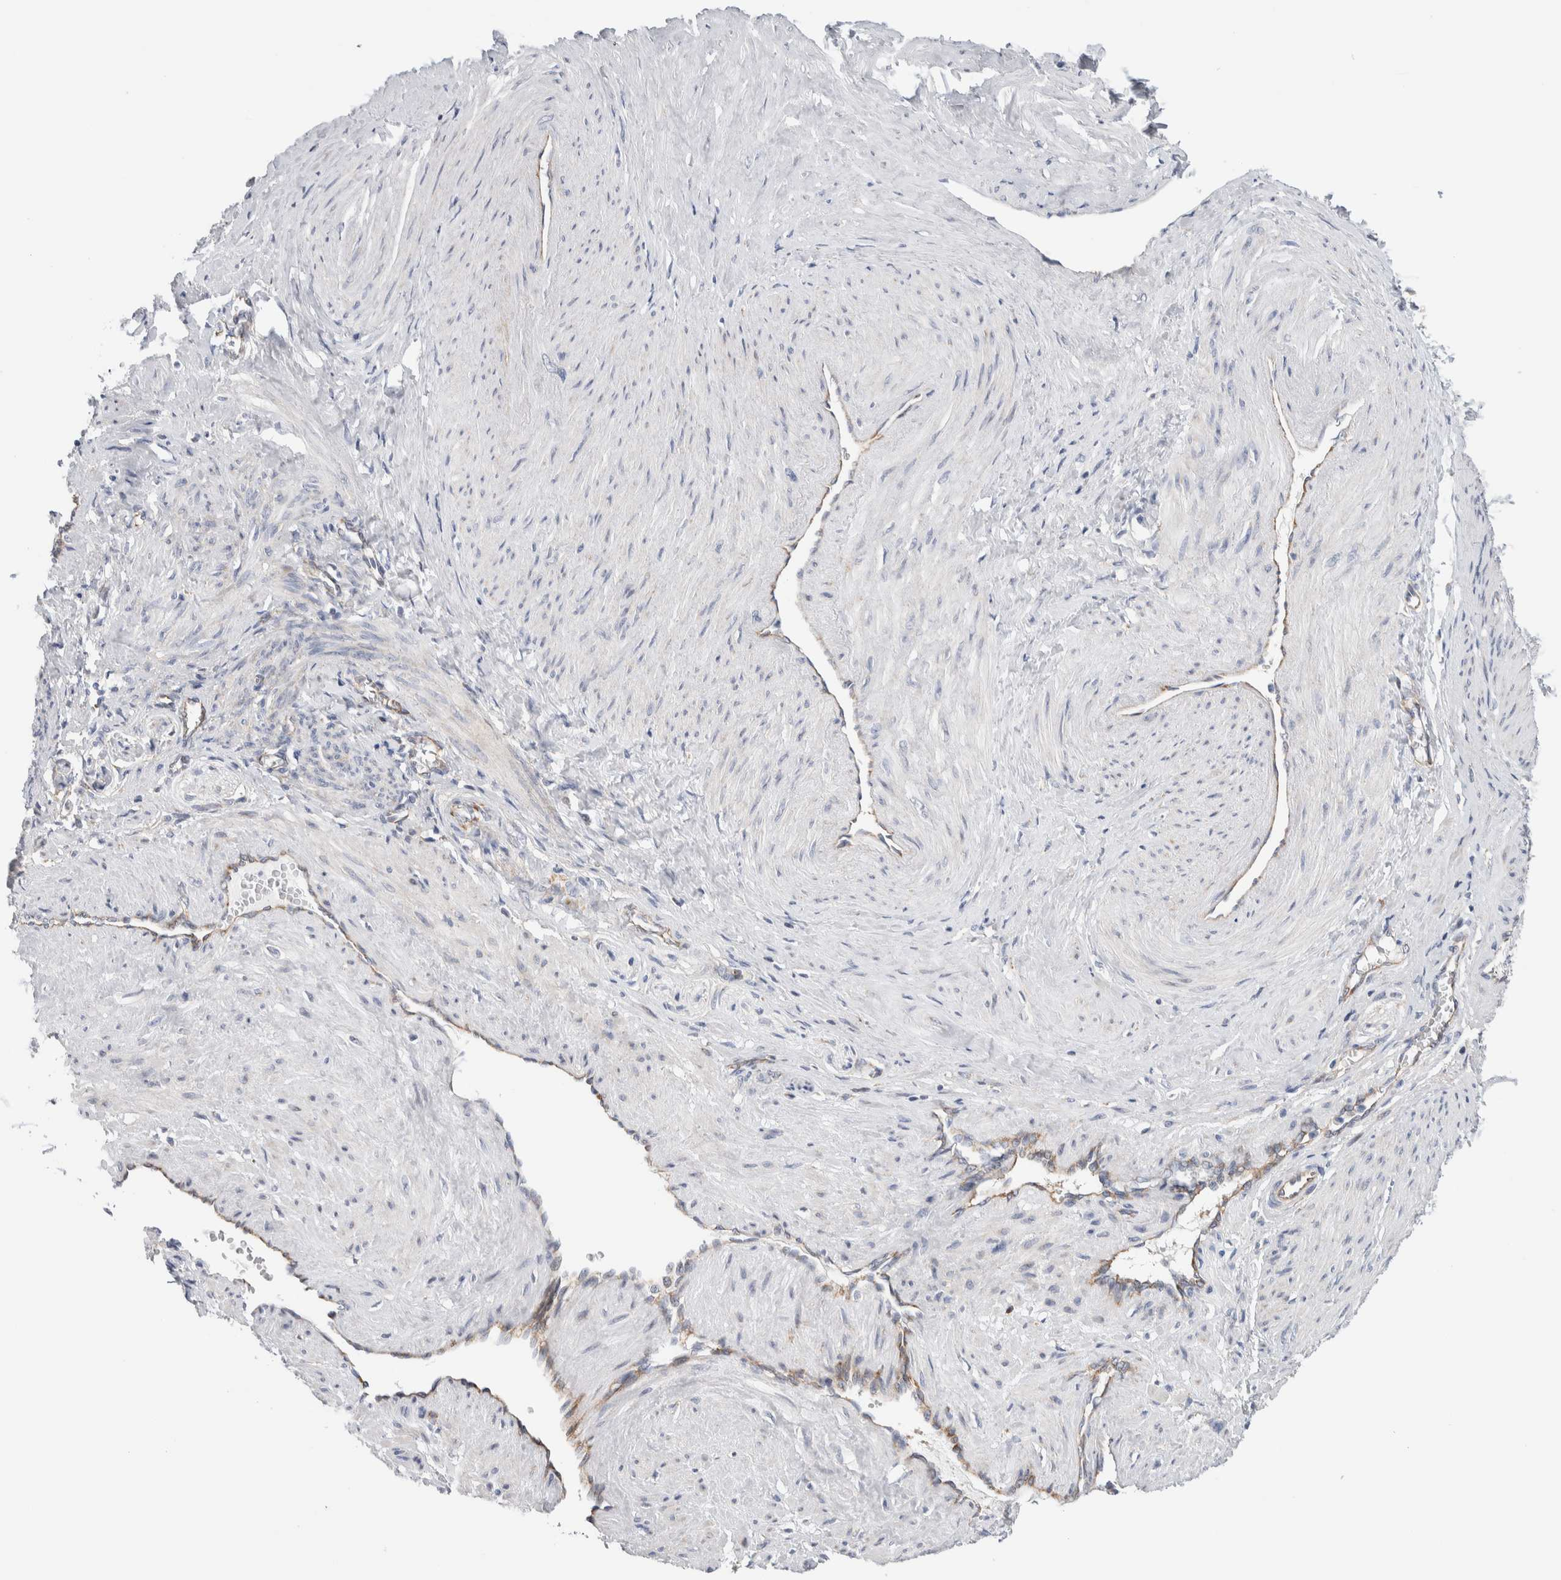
{"staining": {"intensity": "negative", "quantity": "none", "location": "none"}, "tissue": "smooth muscle", "cell_type": "Smooth muscle cells", "image_type": "normal", "snomed": [{"axis": "morphology", "description": "Normal tissue, NOS"}, {"axis": "topography", "description": "Endometrium"}], "caption": "Immunohistochemistry (IHC) histopathology image of benign human smooth muscle stained for a protein (brown), which exhibits no positivity in smooth muscle cells.", "gene": "RACK1", "patient": {"sex": "female", "age": 33}}